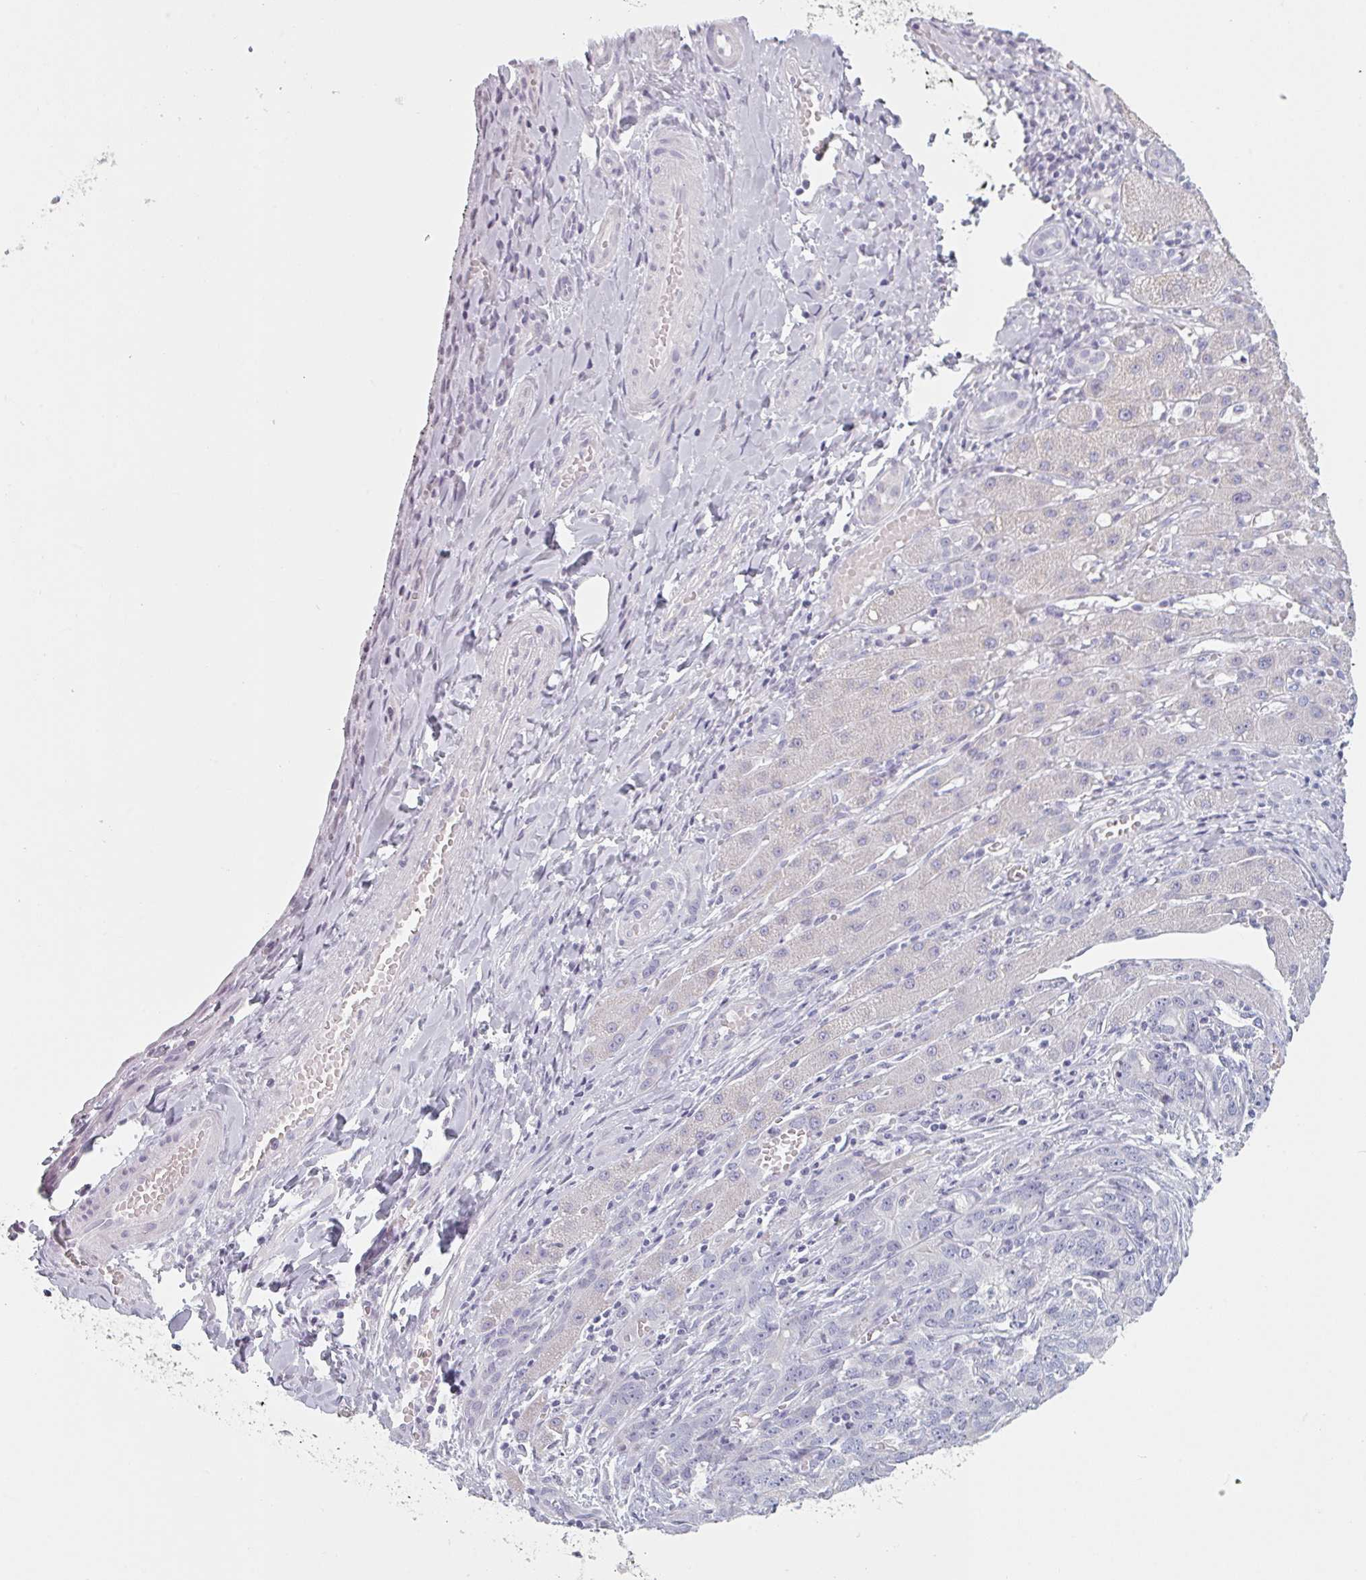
{"staining": {"intensity": "negative", "quantity": "none", "location": "none"}, "tissue": "liver cancer", "cell_type": "Tumor cells", "image_type": "cancer", "snomed": [{"axis": "morphology", "description": "Cholangiocarcinoma"}, {"axis": "topography", "description": "Liver"}], "caption": "The immunohistochemistry photomicrograph has no significant positivity in tumor cells of cholangiocarcinoma (liver) tissue. Brightfield microscopy of IHC stained with DAB (3,3'-diaminobenzidine) (brown) and hematoxylin (blue), captured at high magnification.", "gene": "SFTPA1", "patient": {"sex": "male", "age": 59}}